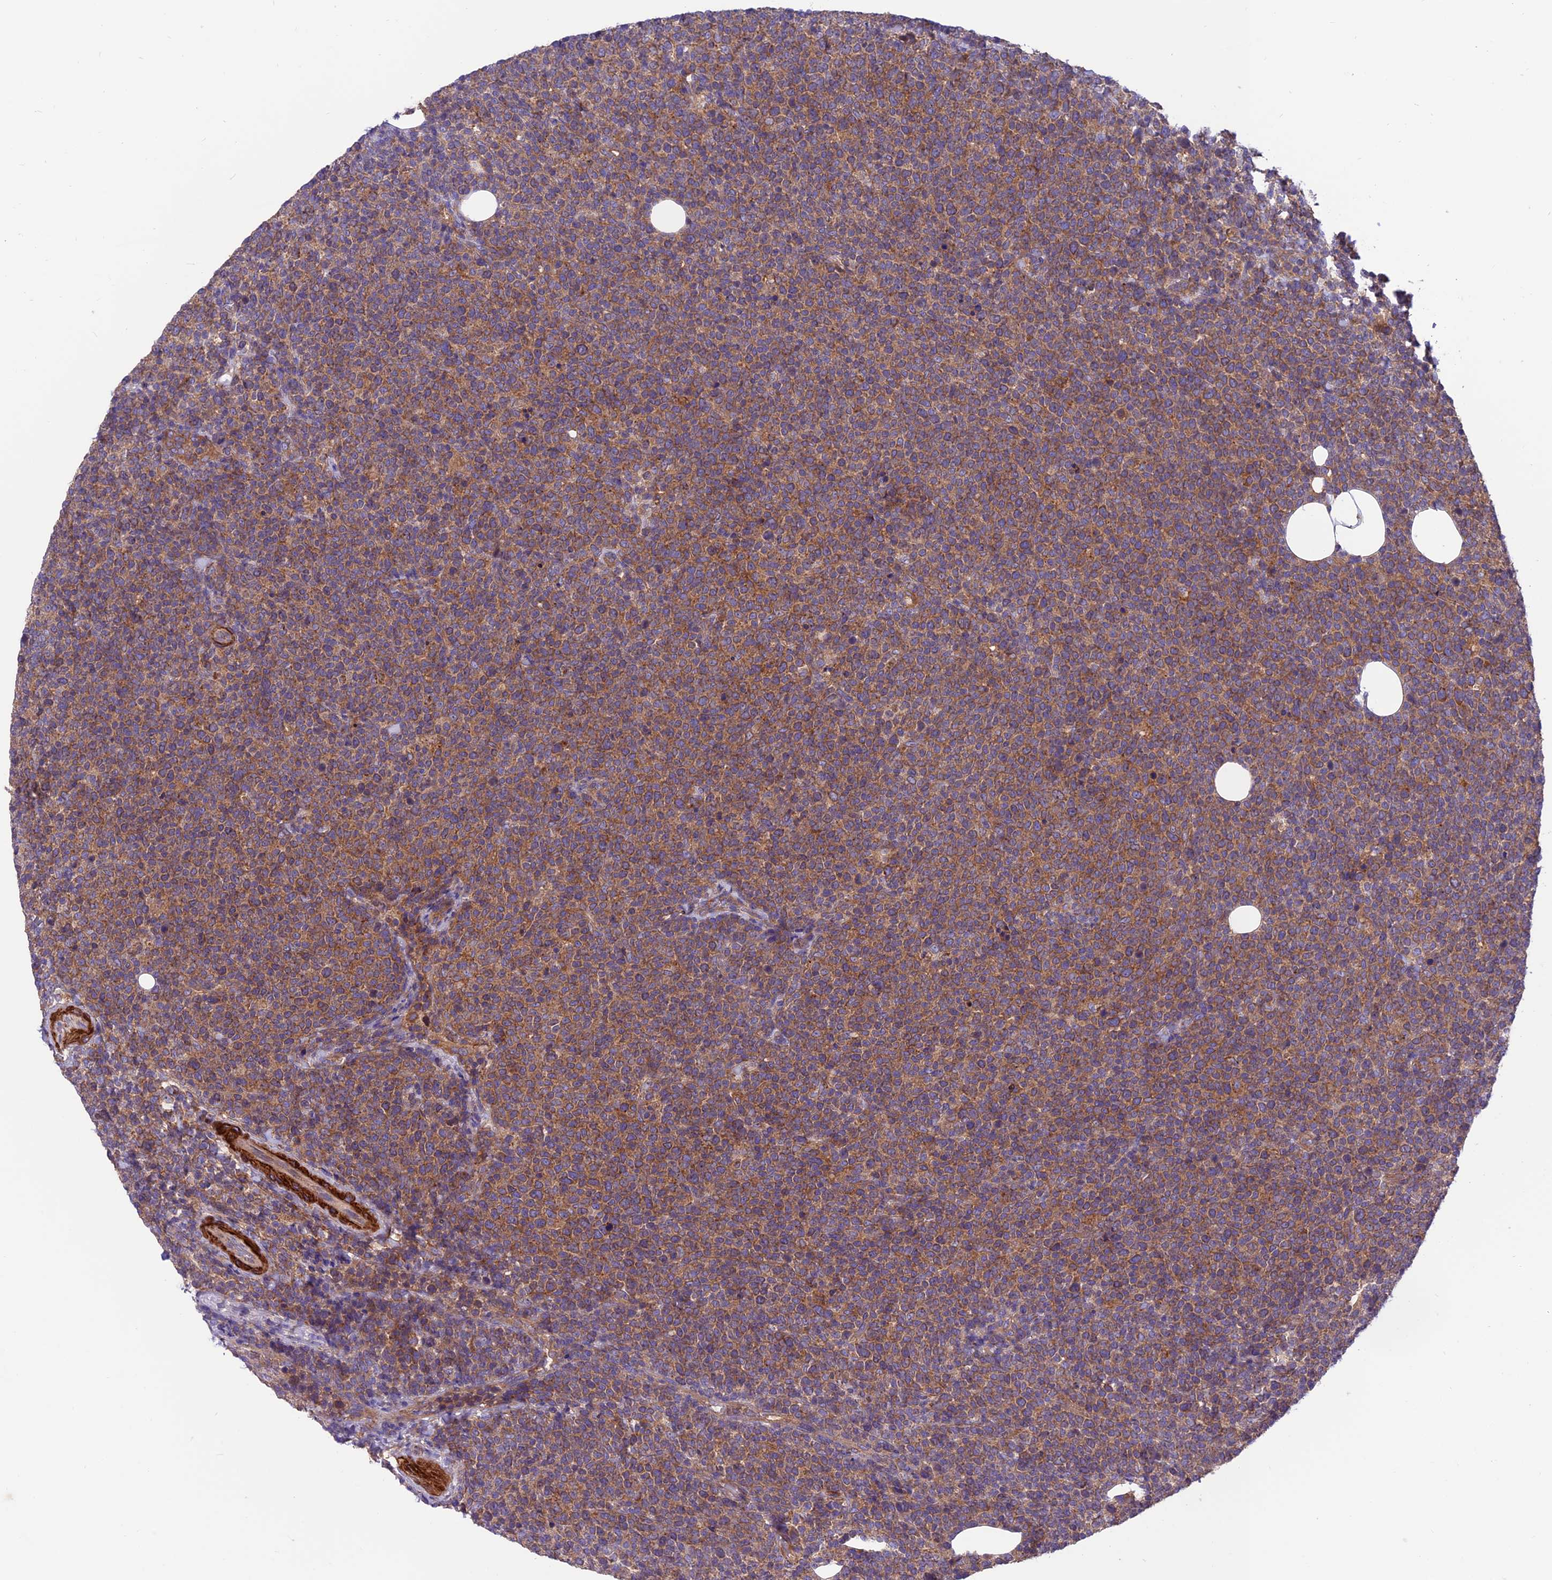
{"staining": {"intensity": "moderate", "quantity": ">75%", "location": "cytoplasmic/membranous"}, "tissue": "lymphoma", "cell_type": "Tumor cells", "image_type": "cancer", "snomed": [{"axis": "morphology", "description": "Malignant lymphoma, non-Hodgkin's type, High grade"}, {"axis": "topography", "description": "Lymph node"}], "caption": "Immunohistochemistry (IHC) image of neoplastic tissue: malignant lymphoma, non-Hodgkin's type (high-grade) stained using immunohistochemistry (IHC) exhibits medium levels of moderate protein expression localized specifically in the cytoplasmic/membranous of tumor cells, appearing as a cytoplasmic/membranous brown color.", "gene": "VPS16", "patient": {"sex": "male", "age": 61}}